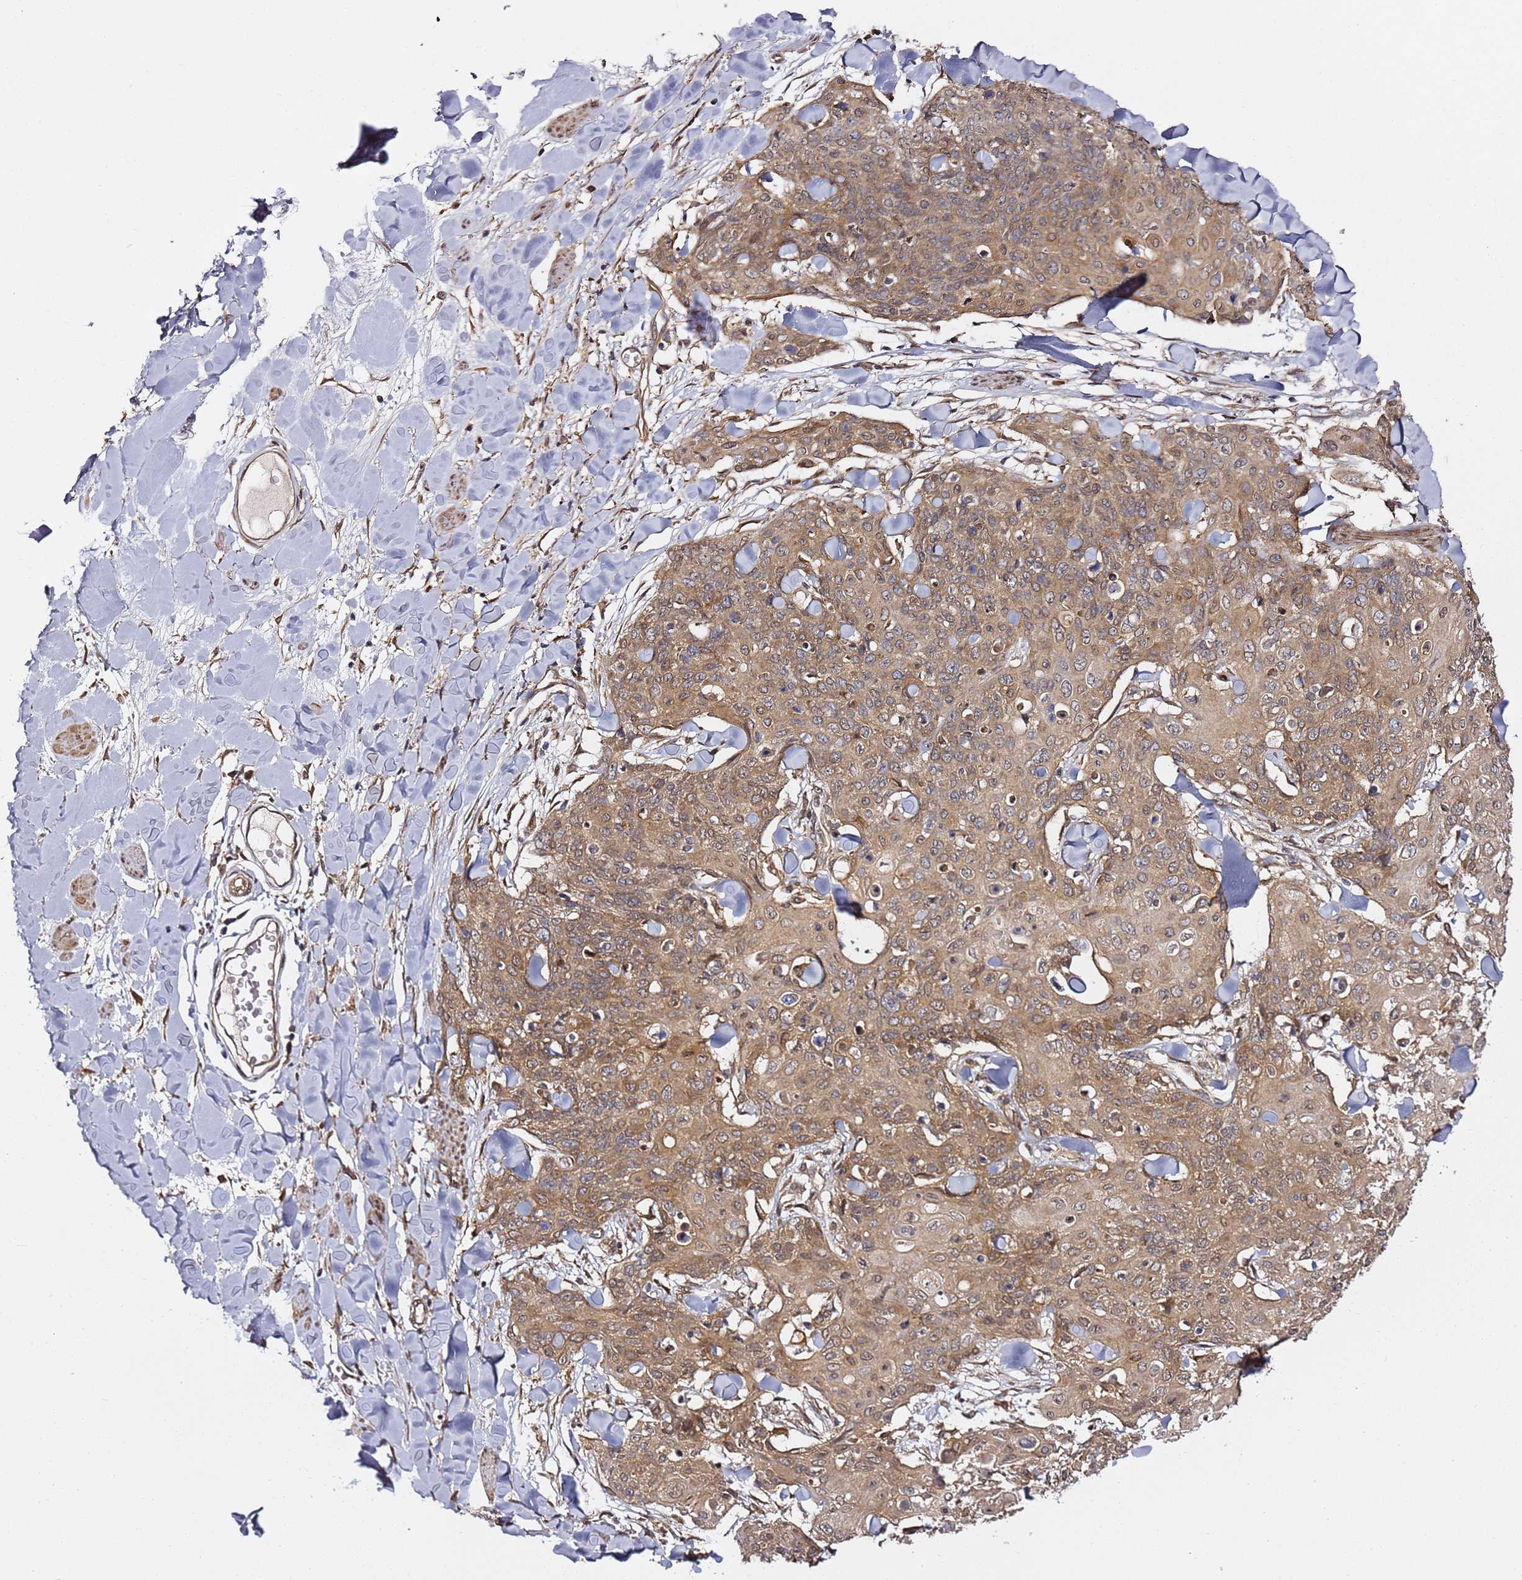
{"staining": {"intensity": "moderate", "quantity": ">75%", "location": "cytoplasmic/membranous"}, "tissue": "skin cancer", "cell_type": "Tumor cells", "image_type": "cancer", "snomed": [{"axis": "morphology", "description": "Squamous cell carcinoma, NOS"}, {"axis": "topography", "description": "Skin"}, {"axis": "topography", "description": "Vulva"}], "caption": "Immunohistochemical staining of skin cancer (squamous cell carcinoma) displays medium levels of moderate cytoplasmic/membranous protein positivity in about >75% of tumor cells. The protein is shown in brown color, while the nuclei are stained blue.", "gene": "PRKAB2", "patient": {"sex": "female", "age": 85}}